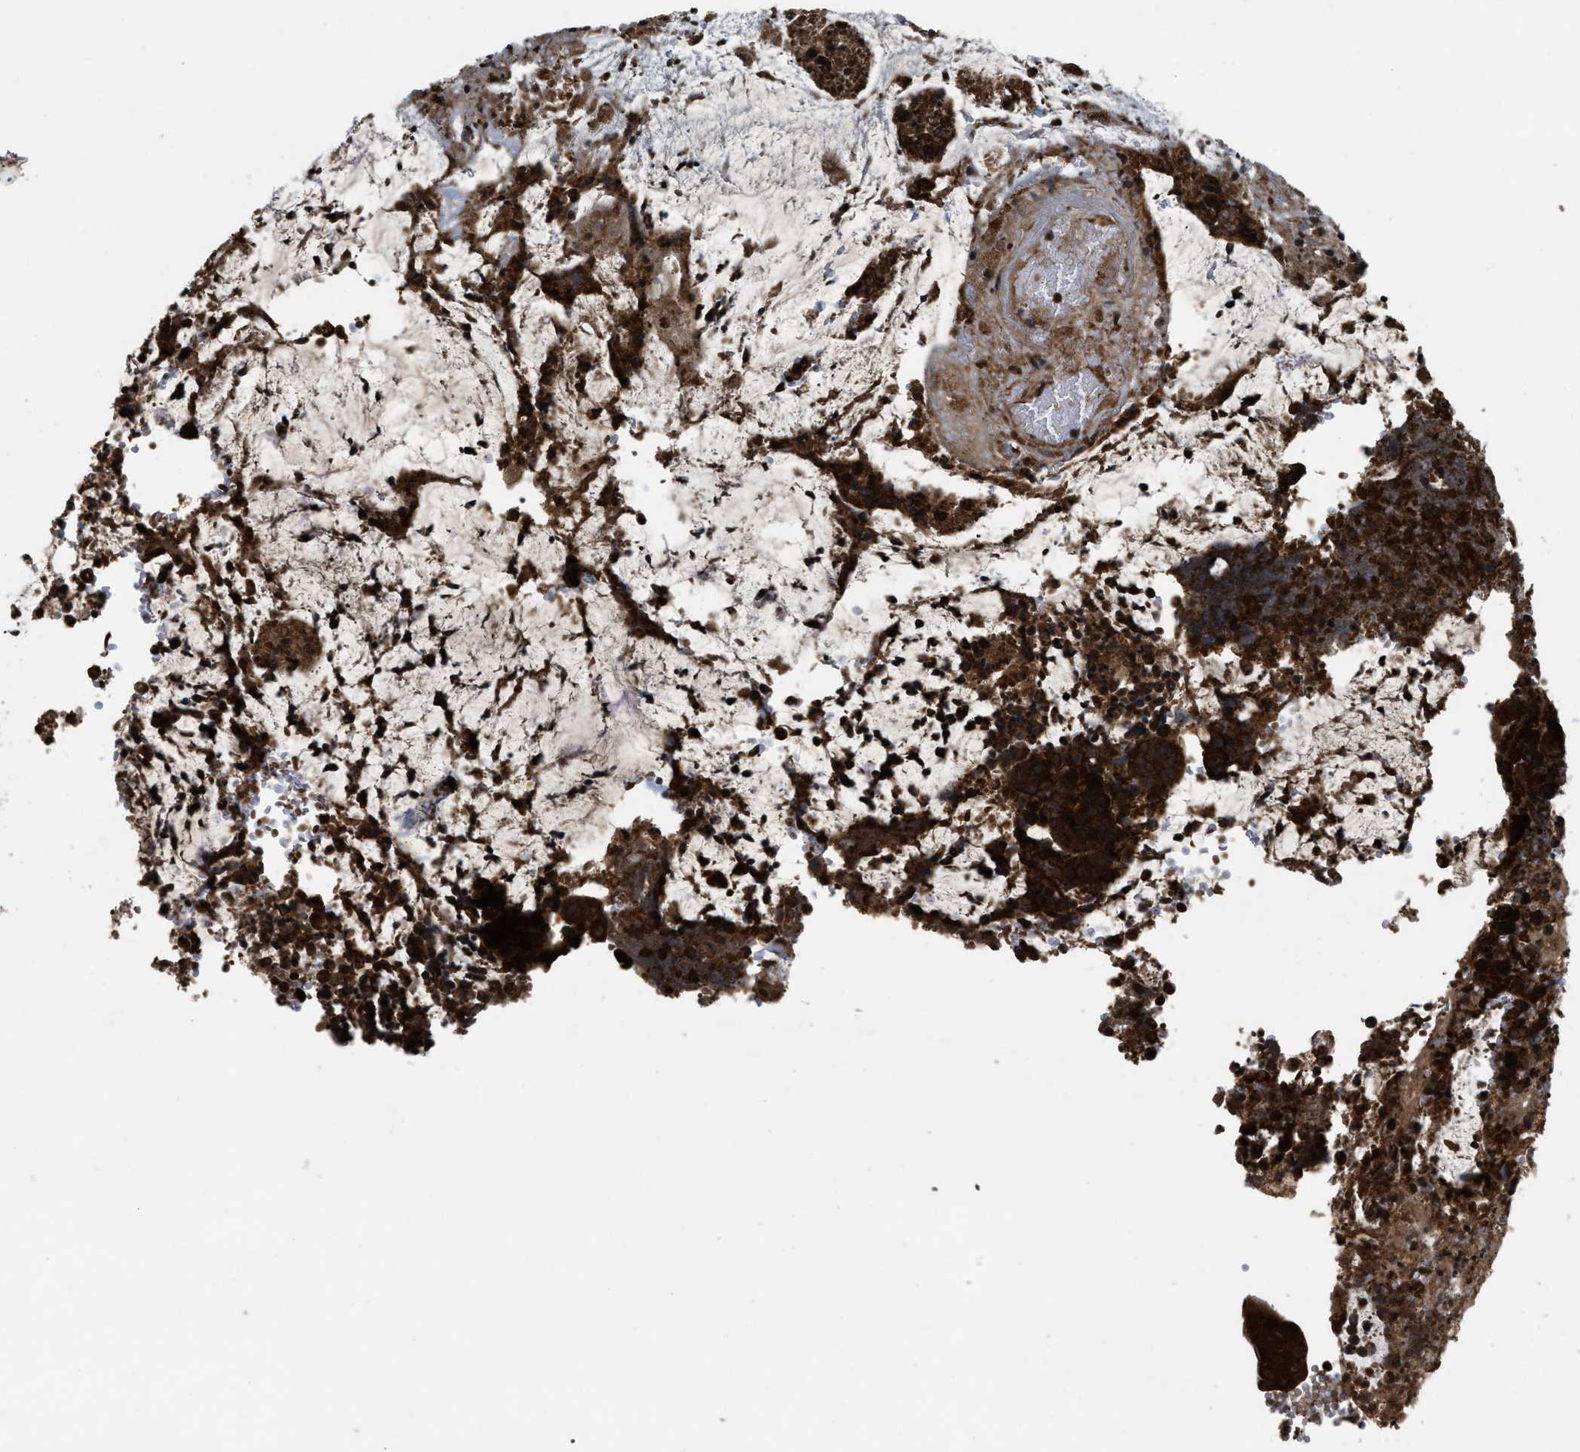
{"staining": {"intensity": "strong", "quantity": ">75%", "location": "cytoplasmic/membranous"}, "tissue": "colorectal cancer", "cell_type": "Tumor cells", "image_type": "cancer", "snomed": [{"axis": "morphology", "description": "Adenocarcinoma, NOS"}, {"axis": "topography", "description": "Rectum"}], "caption": "Protein expression analysis of adenocarcinoma (colorectal) exhibits strong cytoplasmic/membranous staining in approximately >75% of tumor cells.", "gene": "SPTLC1", "patient": {"sex": "female", "age": 66}}